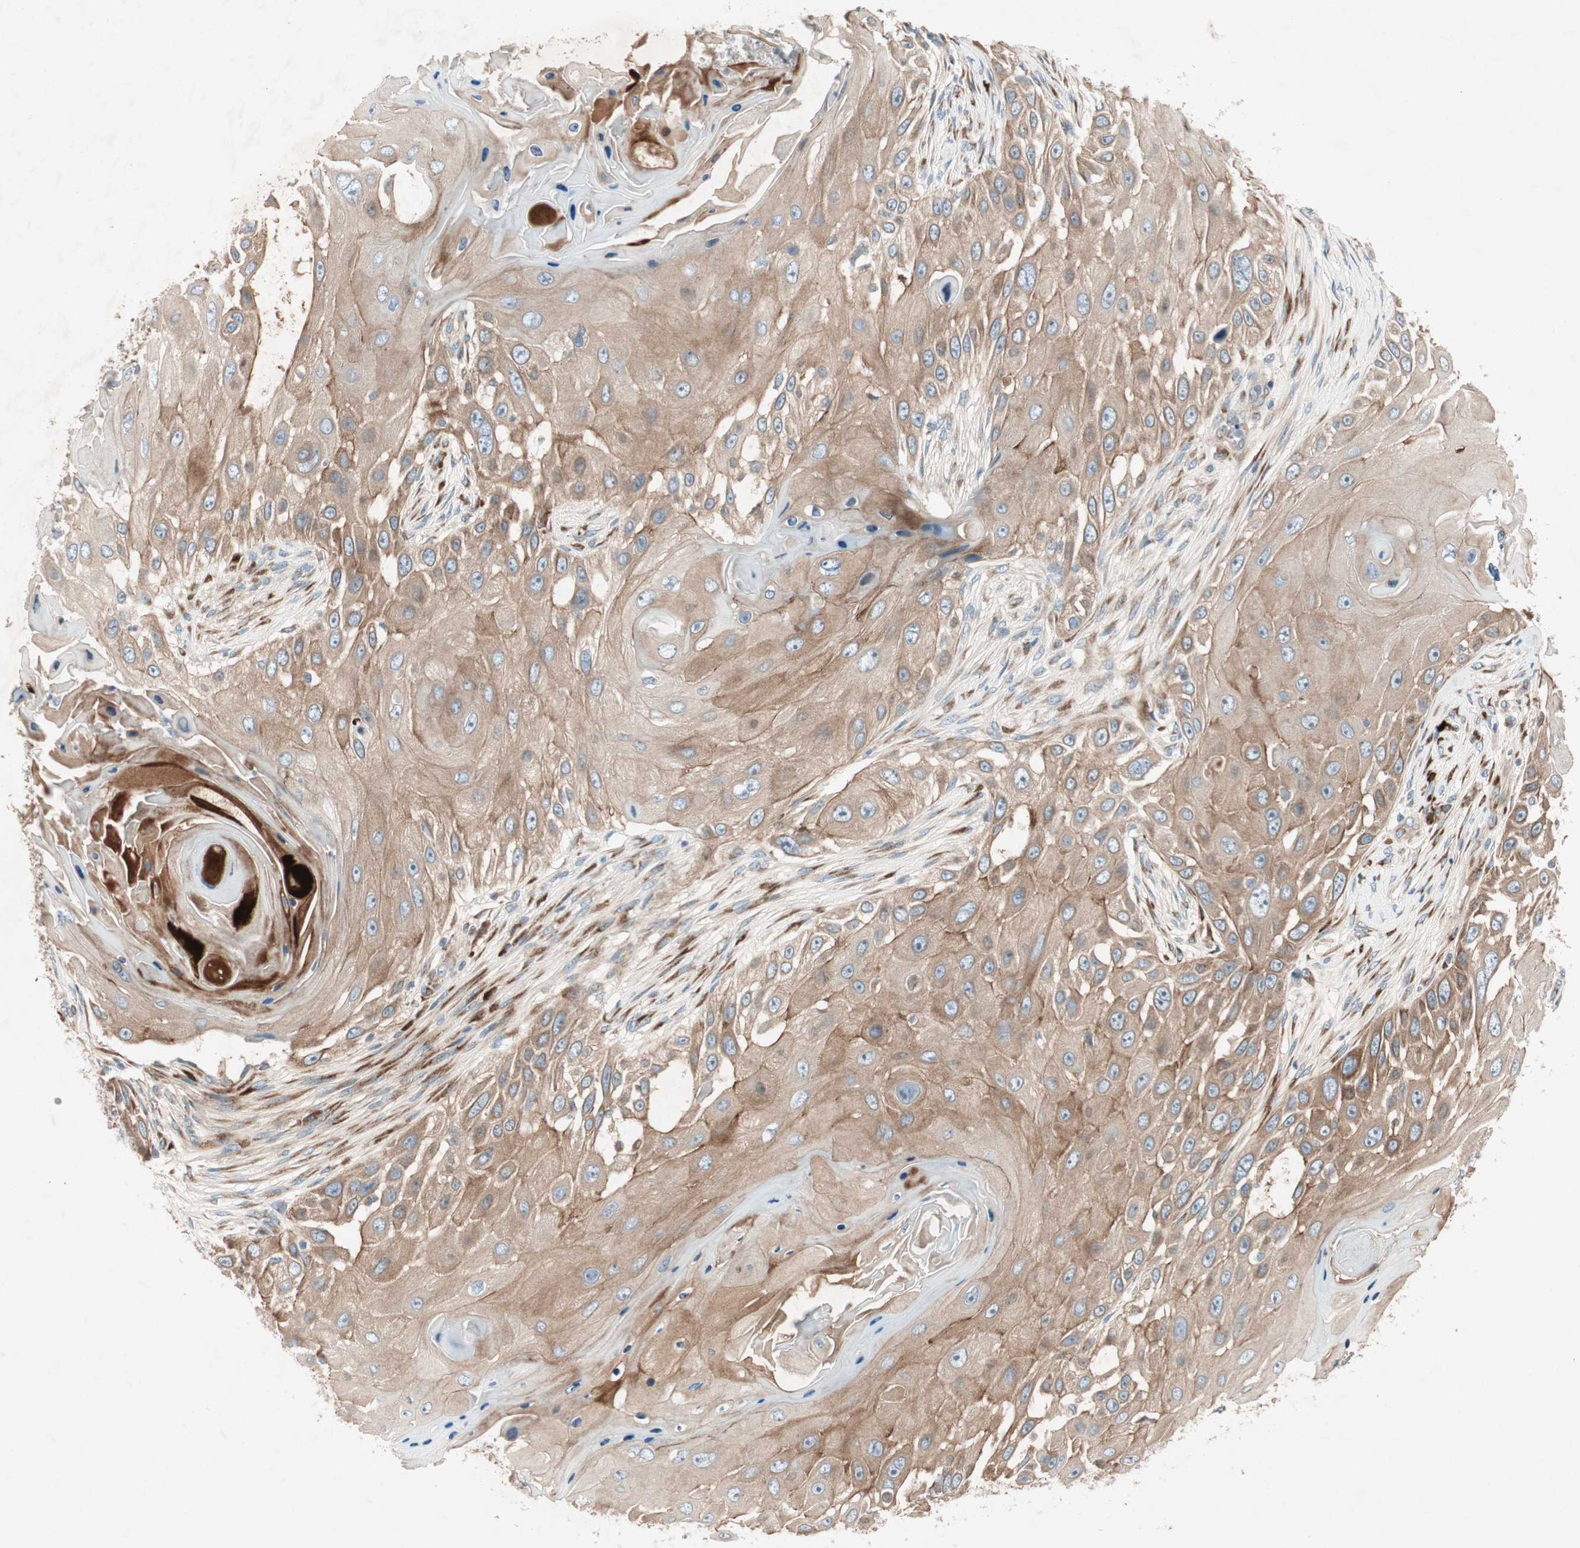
{"staining": {"intensity": "moderate", "quantity": ">75%", "location": "cytoplasmic/membranous"}, "tissue": "skin cancer", "cell_type": "Tumor cells", "image_type": "cancer", "snomed": [{"axis": "morphology", "description": "Squamous cell carcinoma, NOS"}, {"axis": "topography", "description": "Skin"}], "caption": "Tumor cells display medium levels of moderate cytoplasmic/membranous positivity in approximately >75% of cells in human skin squamous cell carcinoma.", "gene": "APOO", "patient": {"sex": "female", "age": 44}}